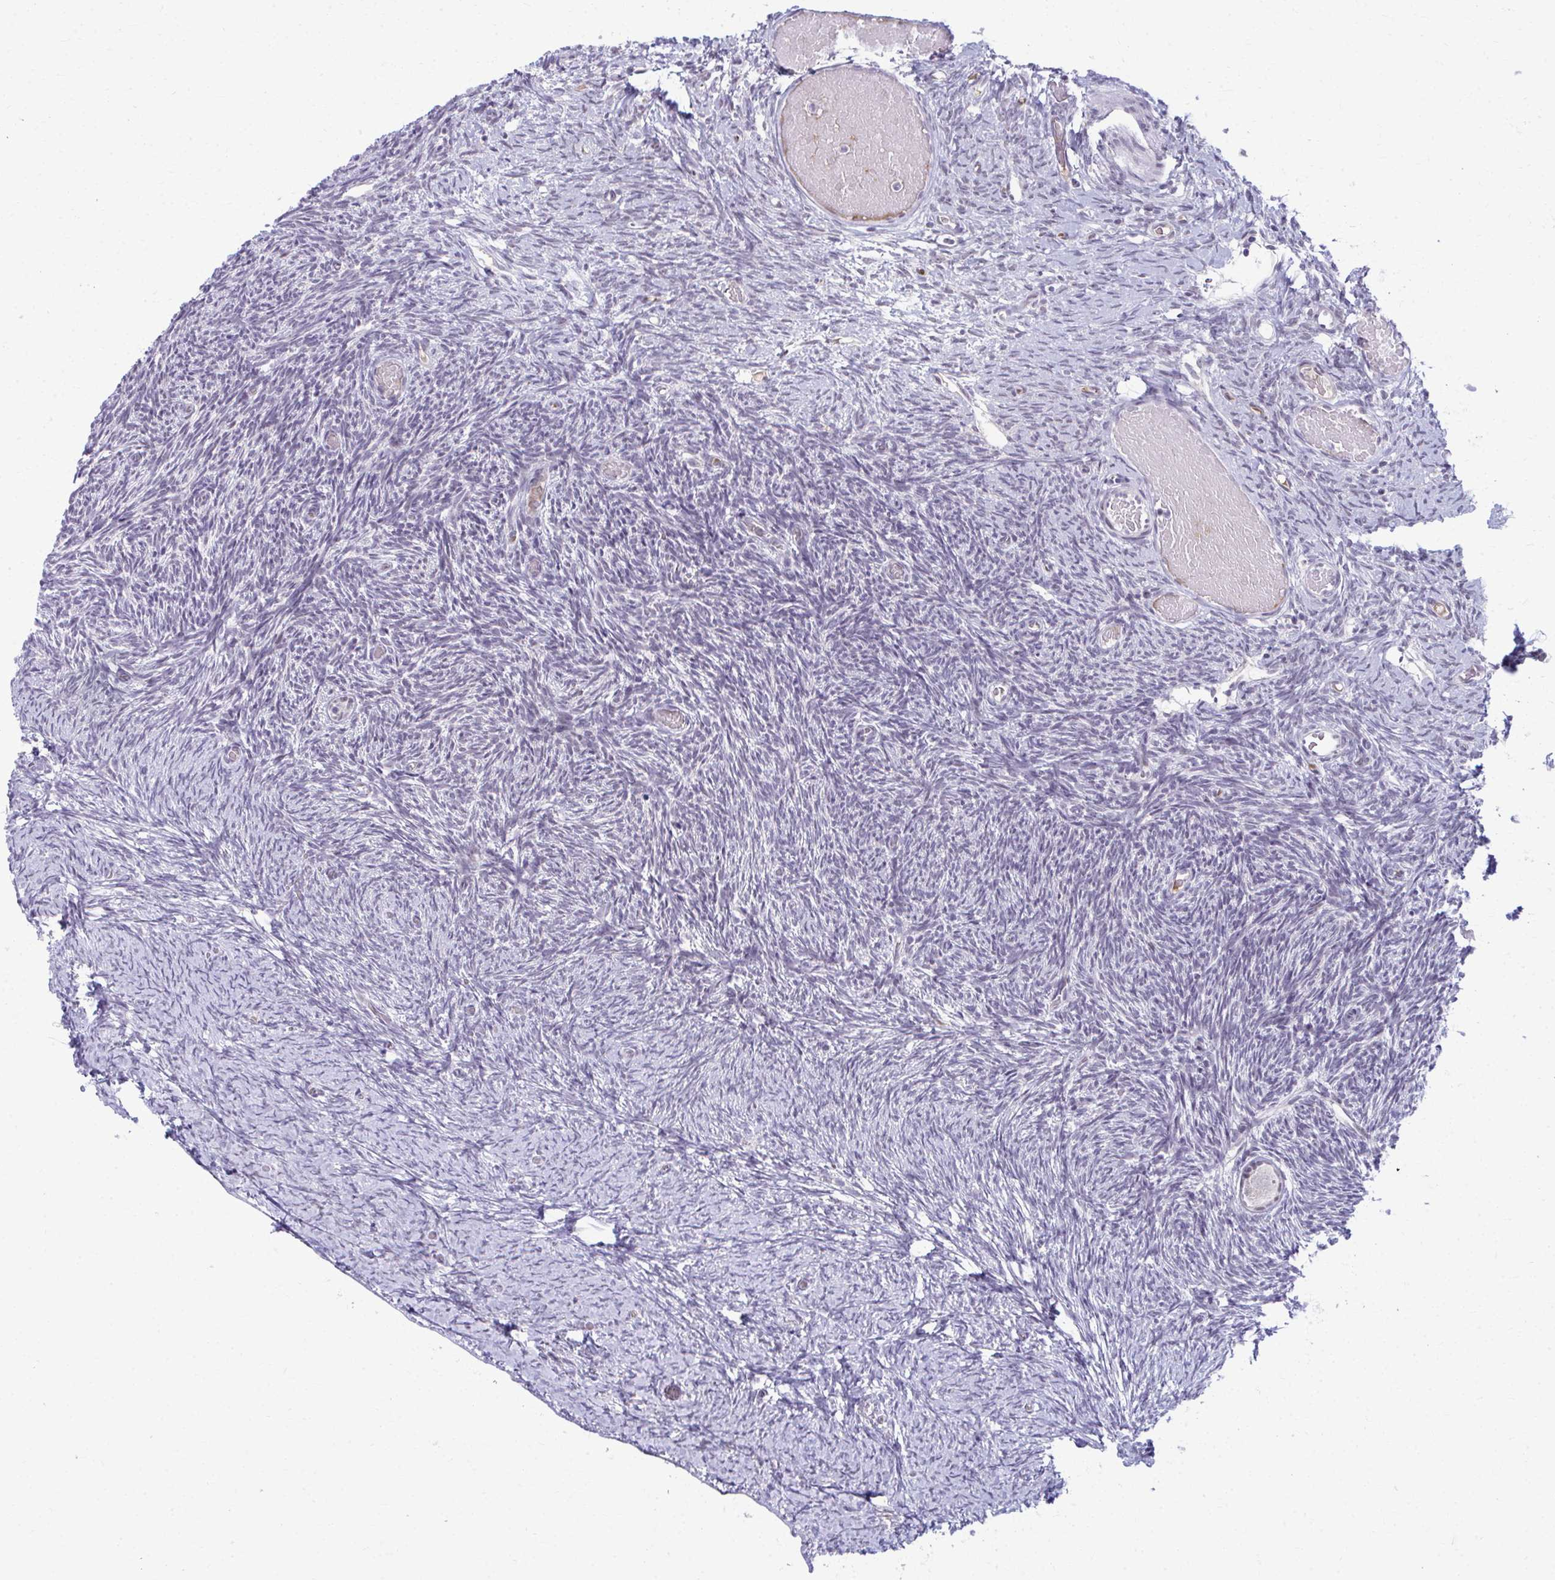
{"staining": {"intensity": "negative", "quantity": "none", "location": "none"}, "tissue": "ovary", "cell_type": "Follicle cells", "image_type": "normal", "snomed": [{"axis": "morphology", "description": "Normal tissue, NOS"}, {"axis": "topography", "description": "Ovary"}], "caption": "Immunohistochemical staining of normal ovary demonstrates no significant positivity in follicle cells. (Brightfield microscopy of DAB immunohistochemistry (IHC) at high magnification).", "gene": "MAF1", "patient": {"sex": "female", "age": 39}}